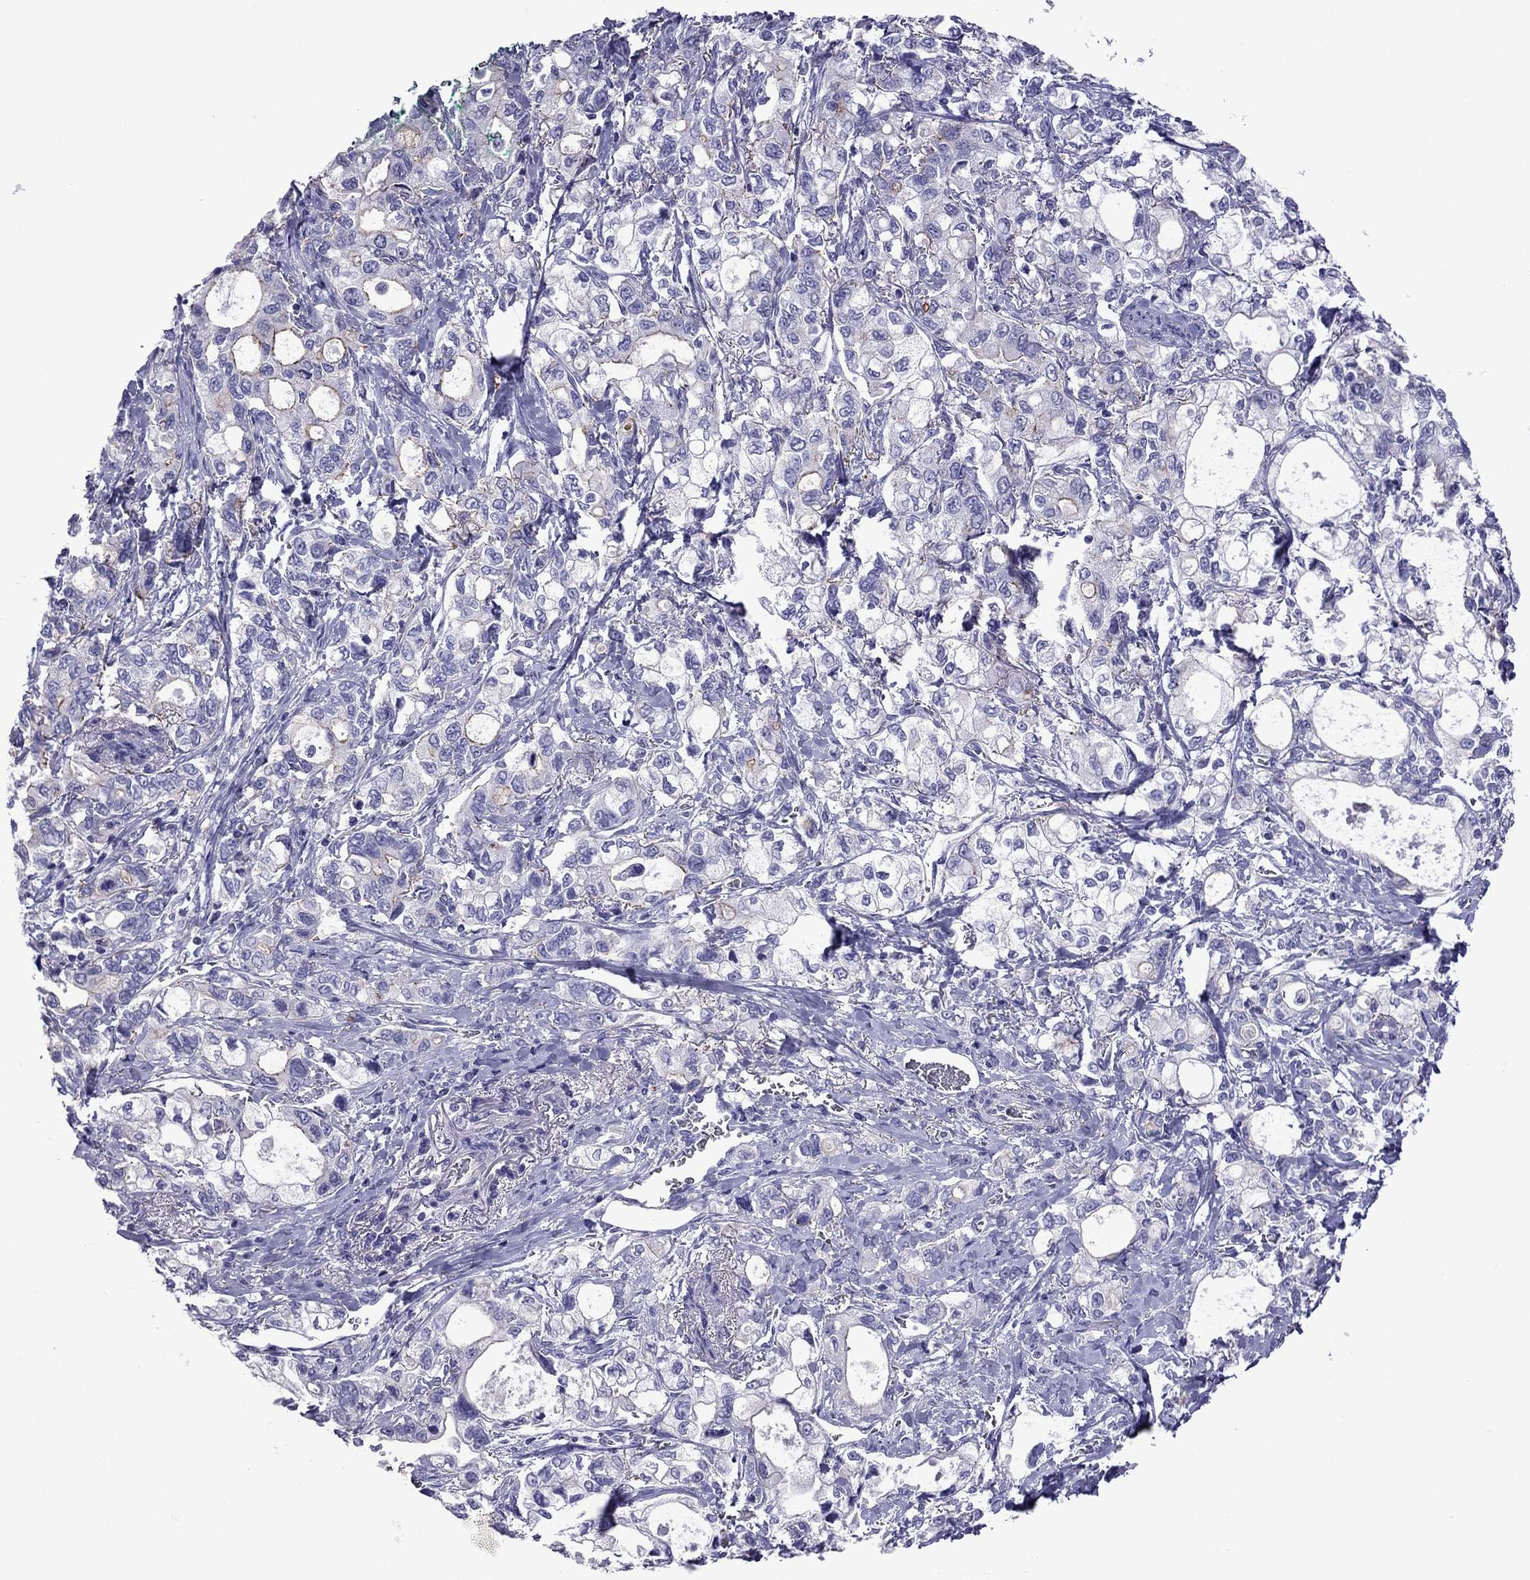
{"staining": {"intensity": "negative", "quantity": "none", "location": "none"}, "tissue": "stomach cancer", "cell_type": "Tumor cells", "image_type": "cancer", "snomed": [{"axis": "morphology", "description": "Adenocarcinoma, NOS"}, {"axis": "topography", "description": "Stomach"}], "caption": "This is an IHC image of human adenocarcinoma (stomach). There is no positivity in tumor cells.", "gene": "MYL11", "patient": {"sex": "male", "age": 63}}